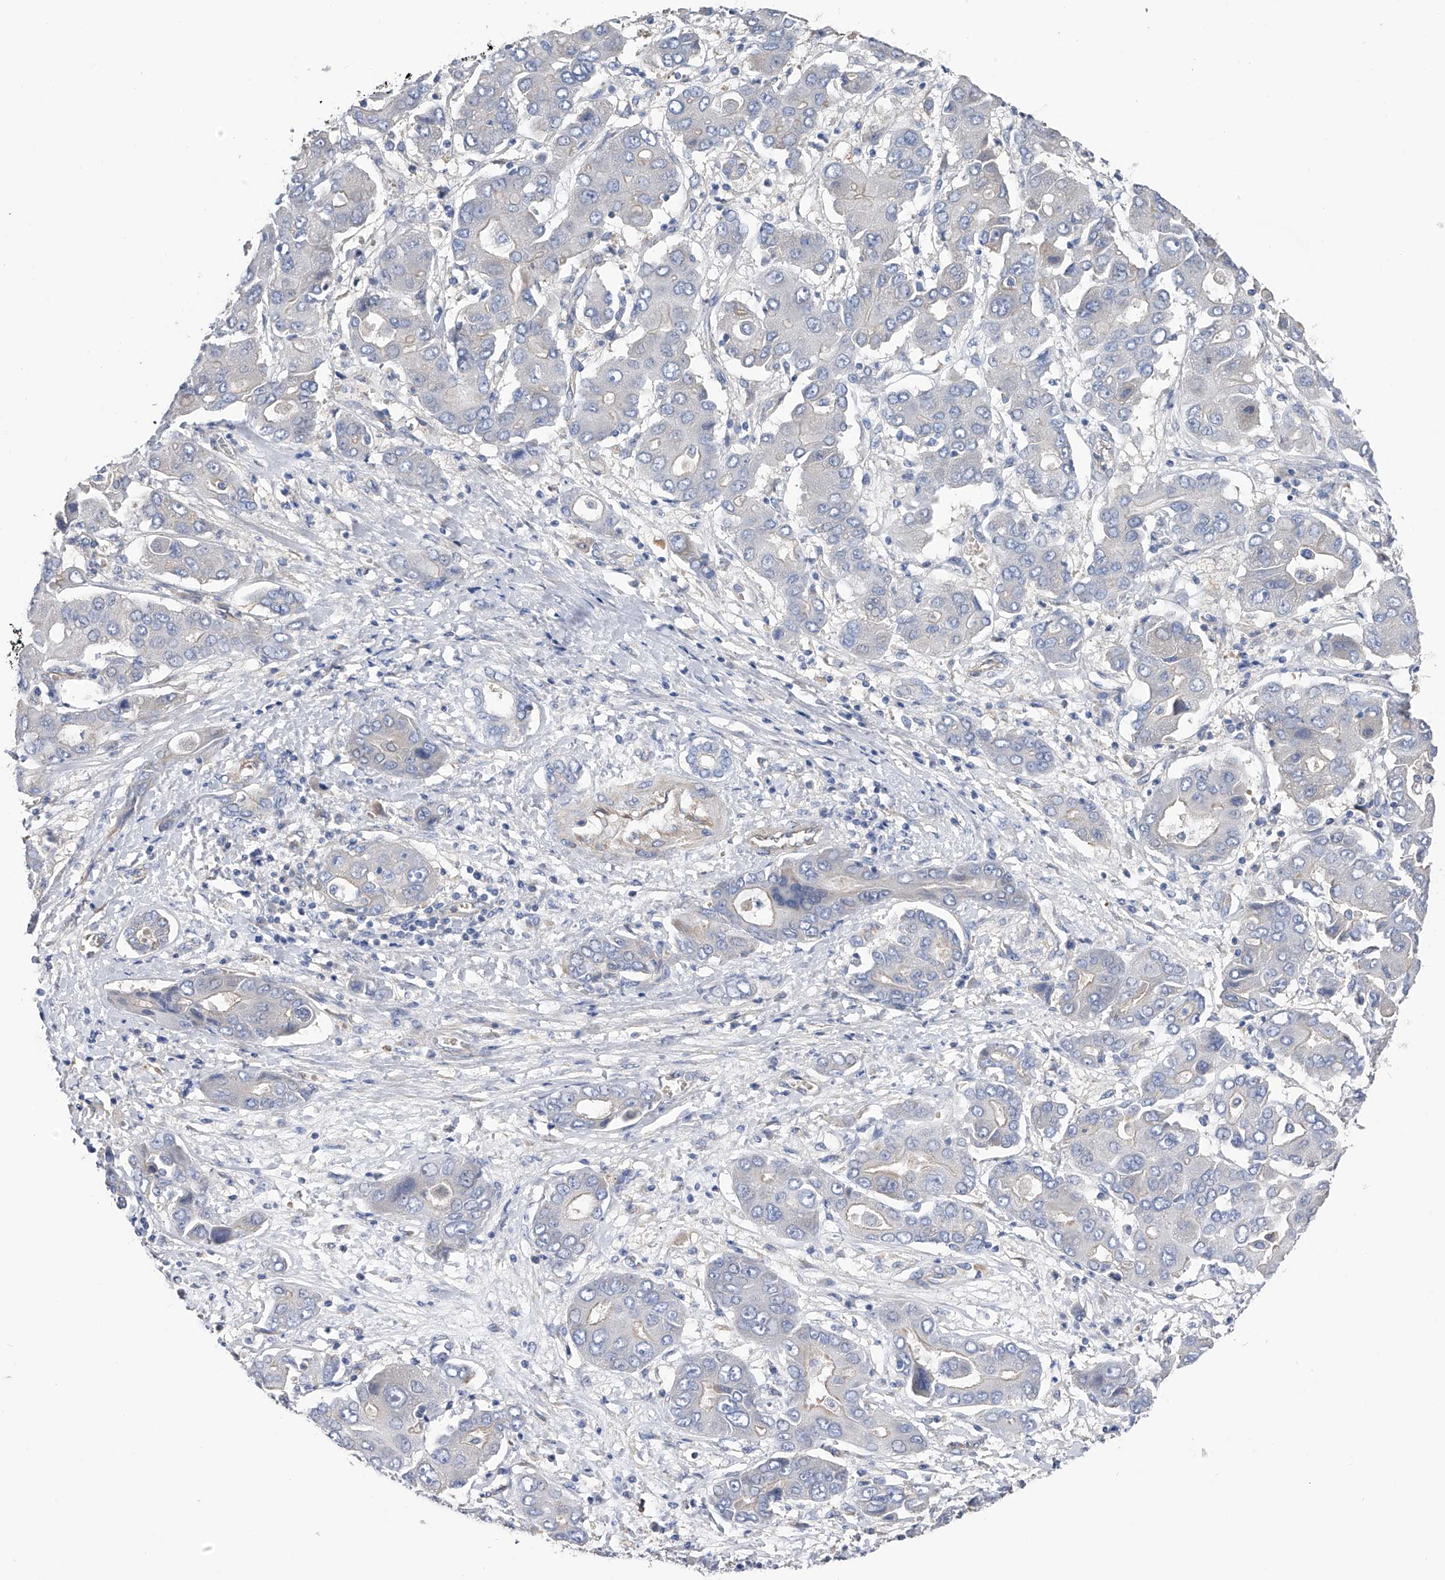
{"staining": {"intensity": "negative", "quantity": "none", "location": "none"}, "tissue": "liver cancer", "cell_type": "Tumor cells", "image_type": "cancer", "snomed": [{"axis": "morphology", "description": "Cholangiocarcinoma"}, {"axis": "topography", "description": "Liver"}], "caption": "Immunohistochemistry histopathology image of human cholangiocarcinoma (liver) stained for a protein (brown), which reveals no expression in tumor cells.", "gene": "RWDD2A", "patient": {"sex": "male", "age": 67}}